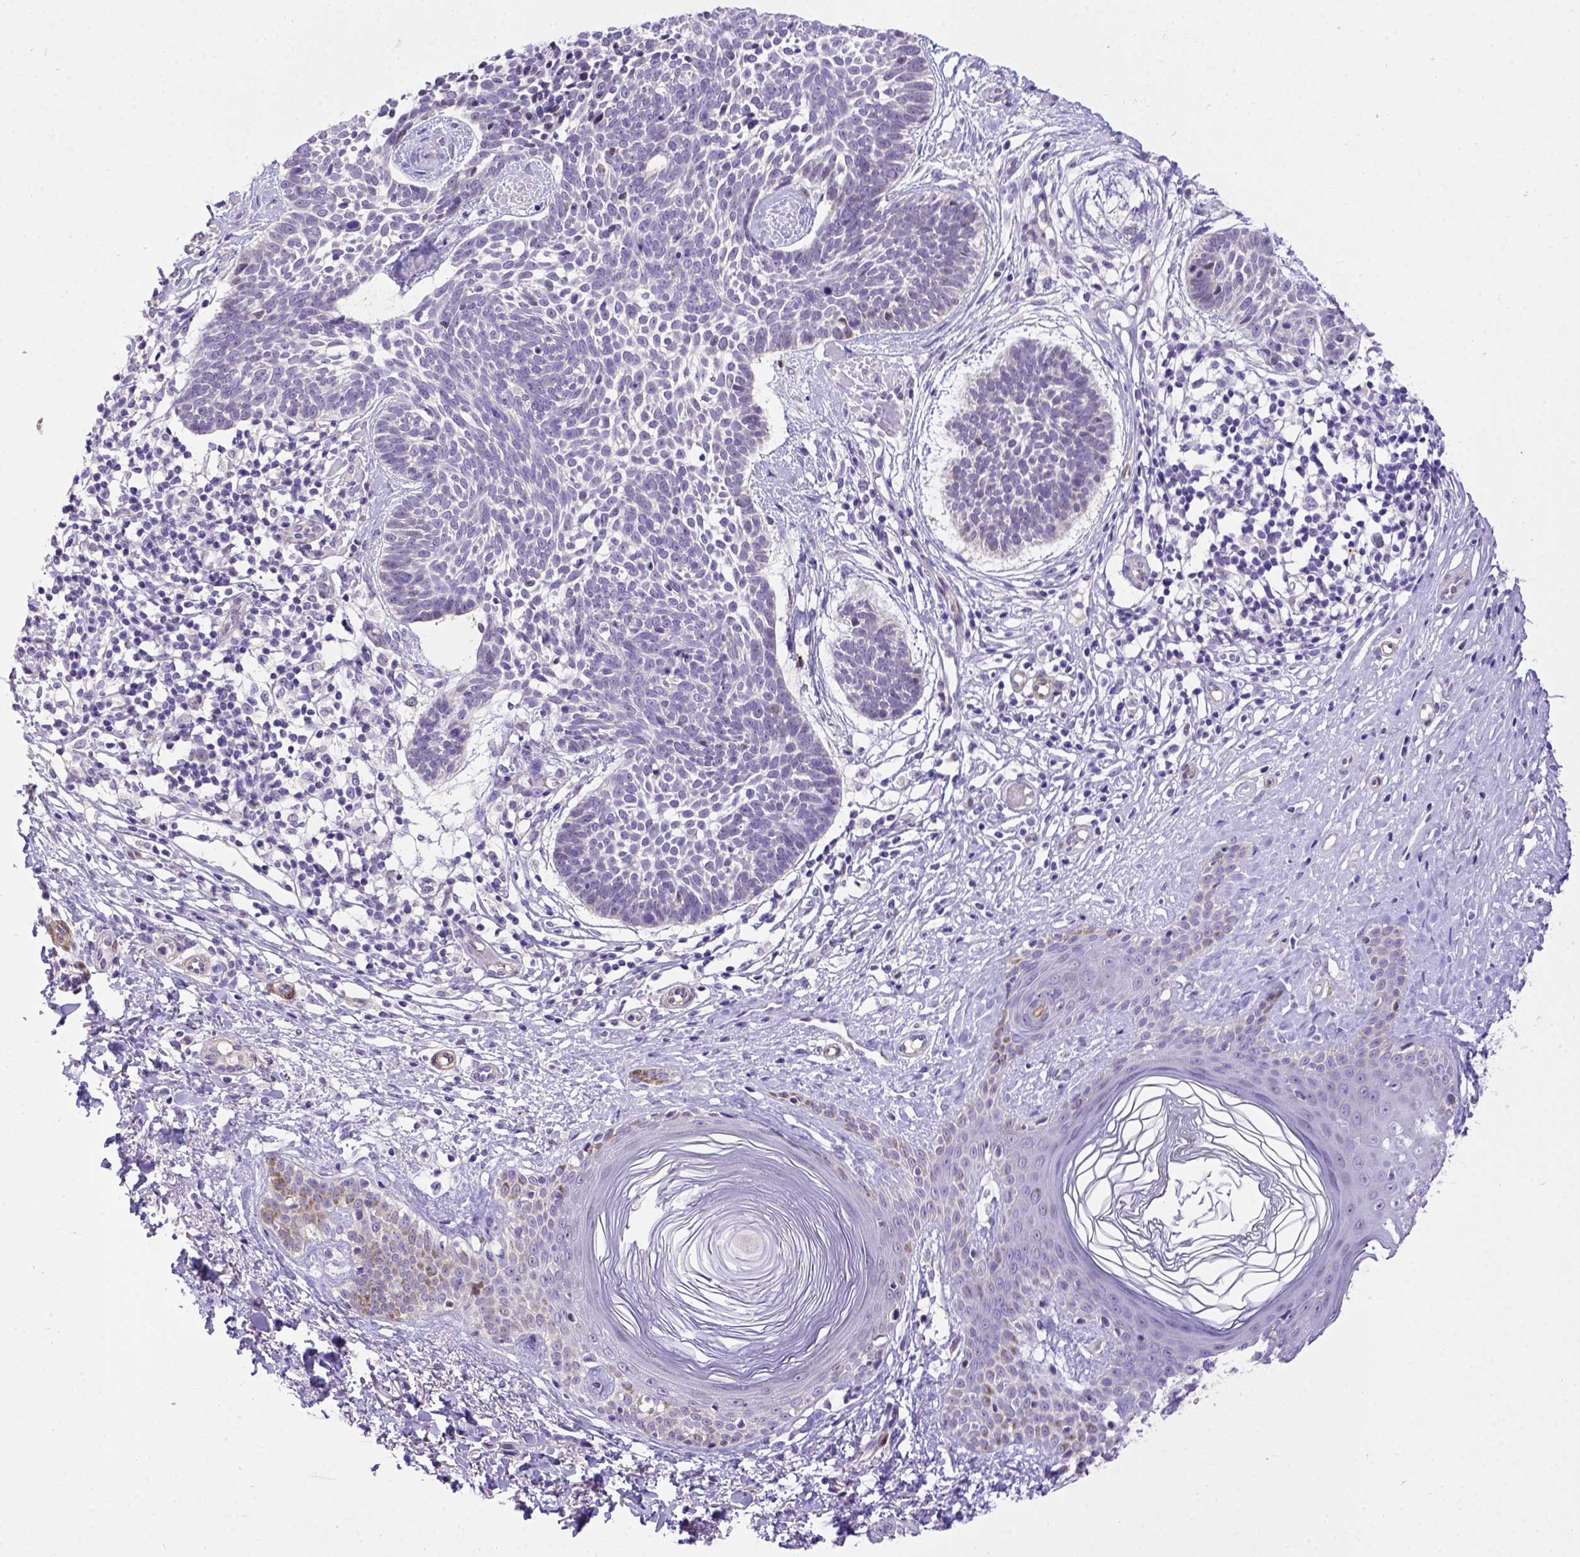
{"staining": {"intensity": "negative", "quantity": "none", "location": "none"}, "tissue": "skin cancer", "cell_type": "Tumor cells", "image_type": "cancer", "snomed": [{"axis": "morphology", "description": "Basal cell carcinoma"}, {"axis": "topography", "description": "Skin"}], "caption": "Immunohistochemistry of human skin cancer demonstrates no expression in tumor cells.", "gene": "BTN1A1", "patient": {"sex": "male", "age": 85}}